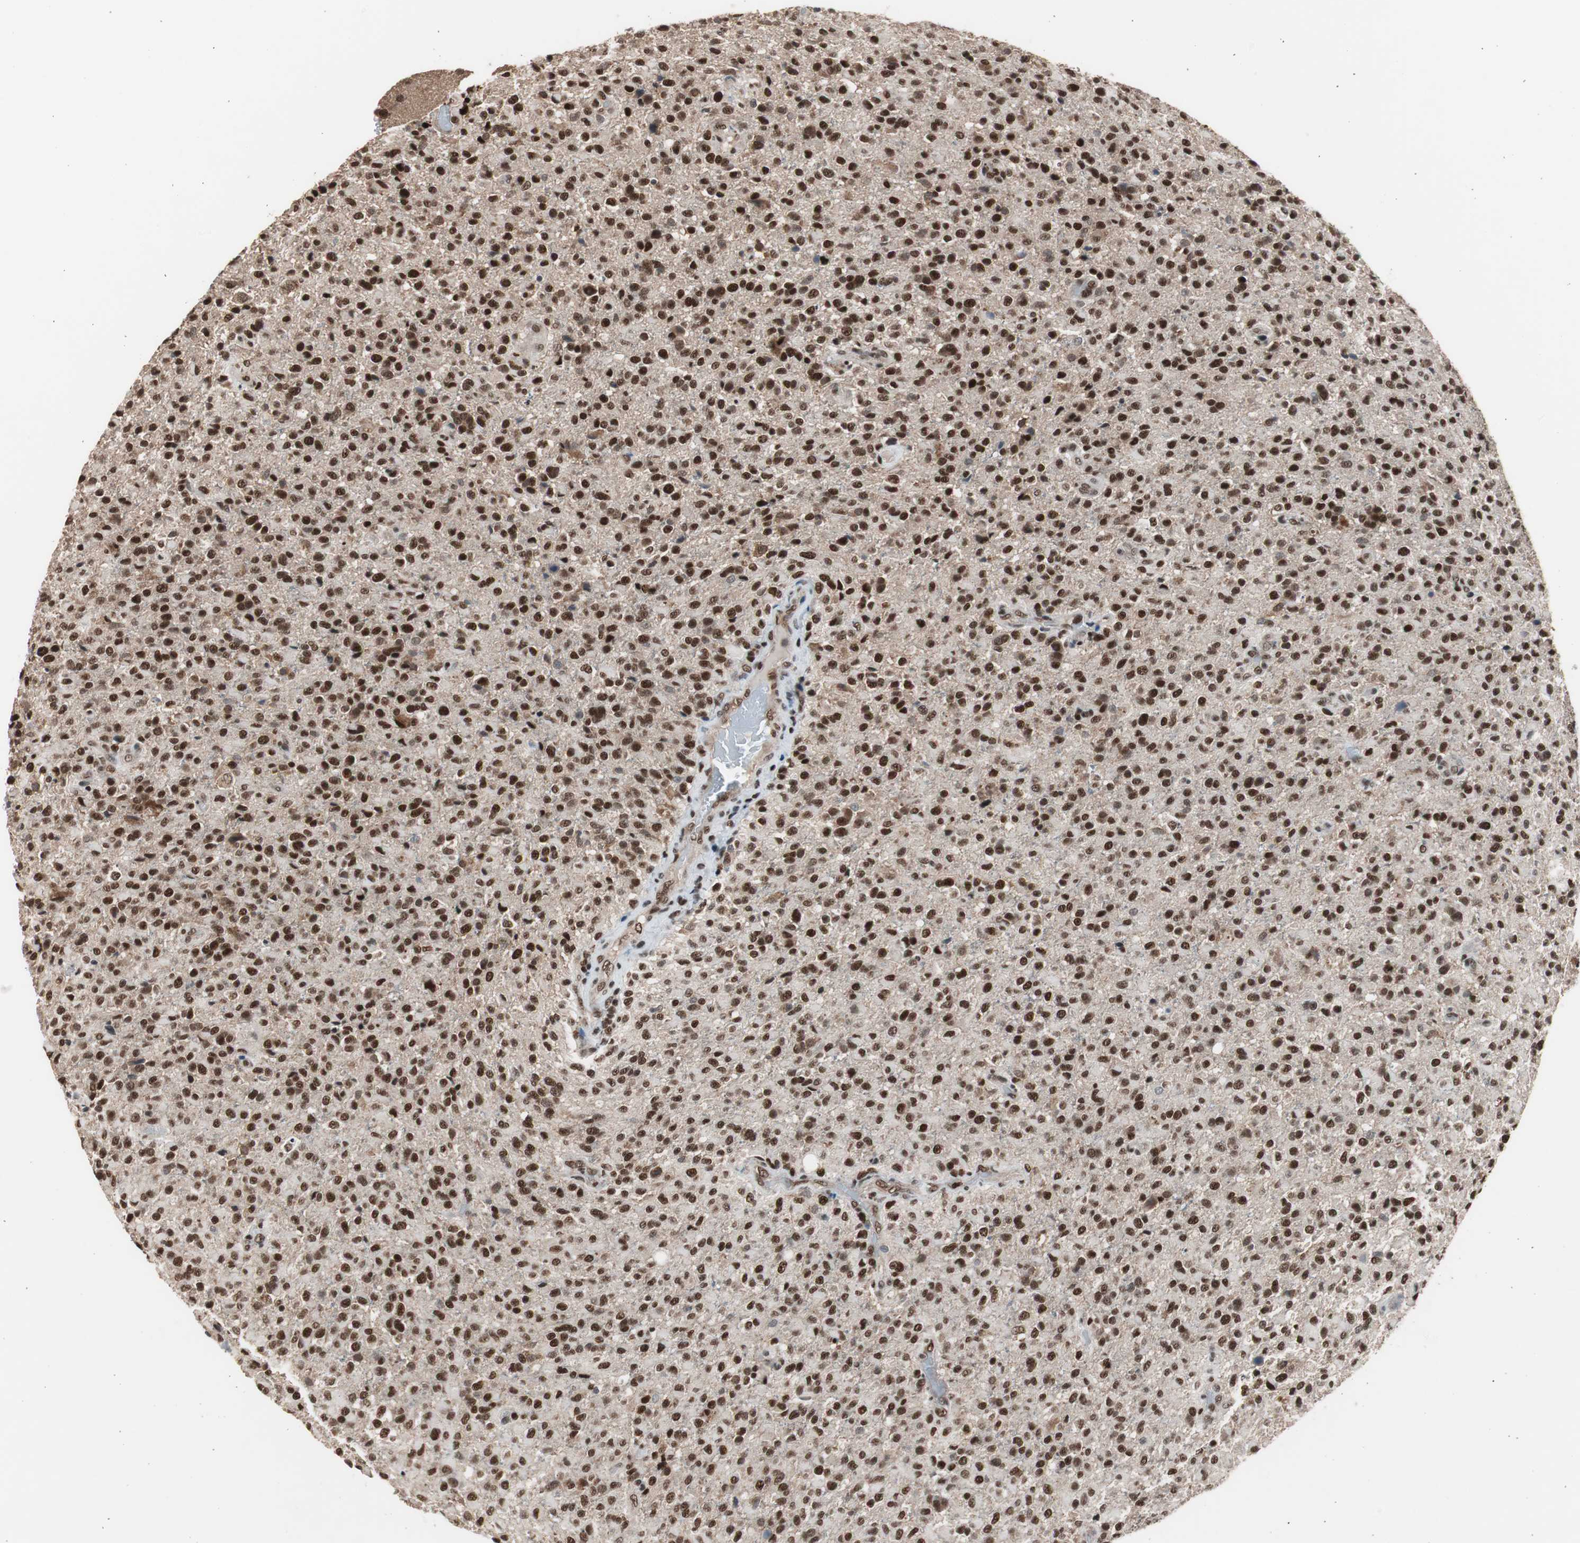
{"staining": {"intensity": "strong", "quantity": ">75%", "location": "nuclear"}, "tissue": "glioma", "cell_type": "Tumor cells", "image_type": "cancer", "snomed": [{"axis": "morphology", "description": "Glioma, malignant, High grade"}, {"axis": "topography", "description": "Brain"}], "caption": "Immunohistochemistry (IHC) of human malignant glioma (high-grade) shows high levels of strong nuclear positivity in about >75% of tumor cells. Ihc stains the protein of interest in brown and the nuclei are stained blue.", "gene": "RPA1", "patient": {"sex": "male", "age": 71}}